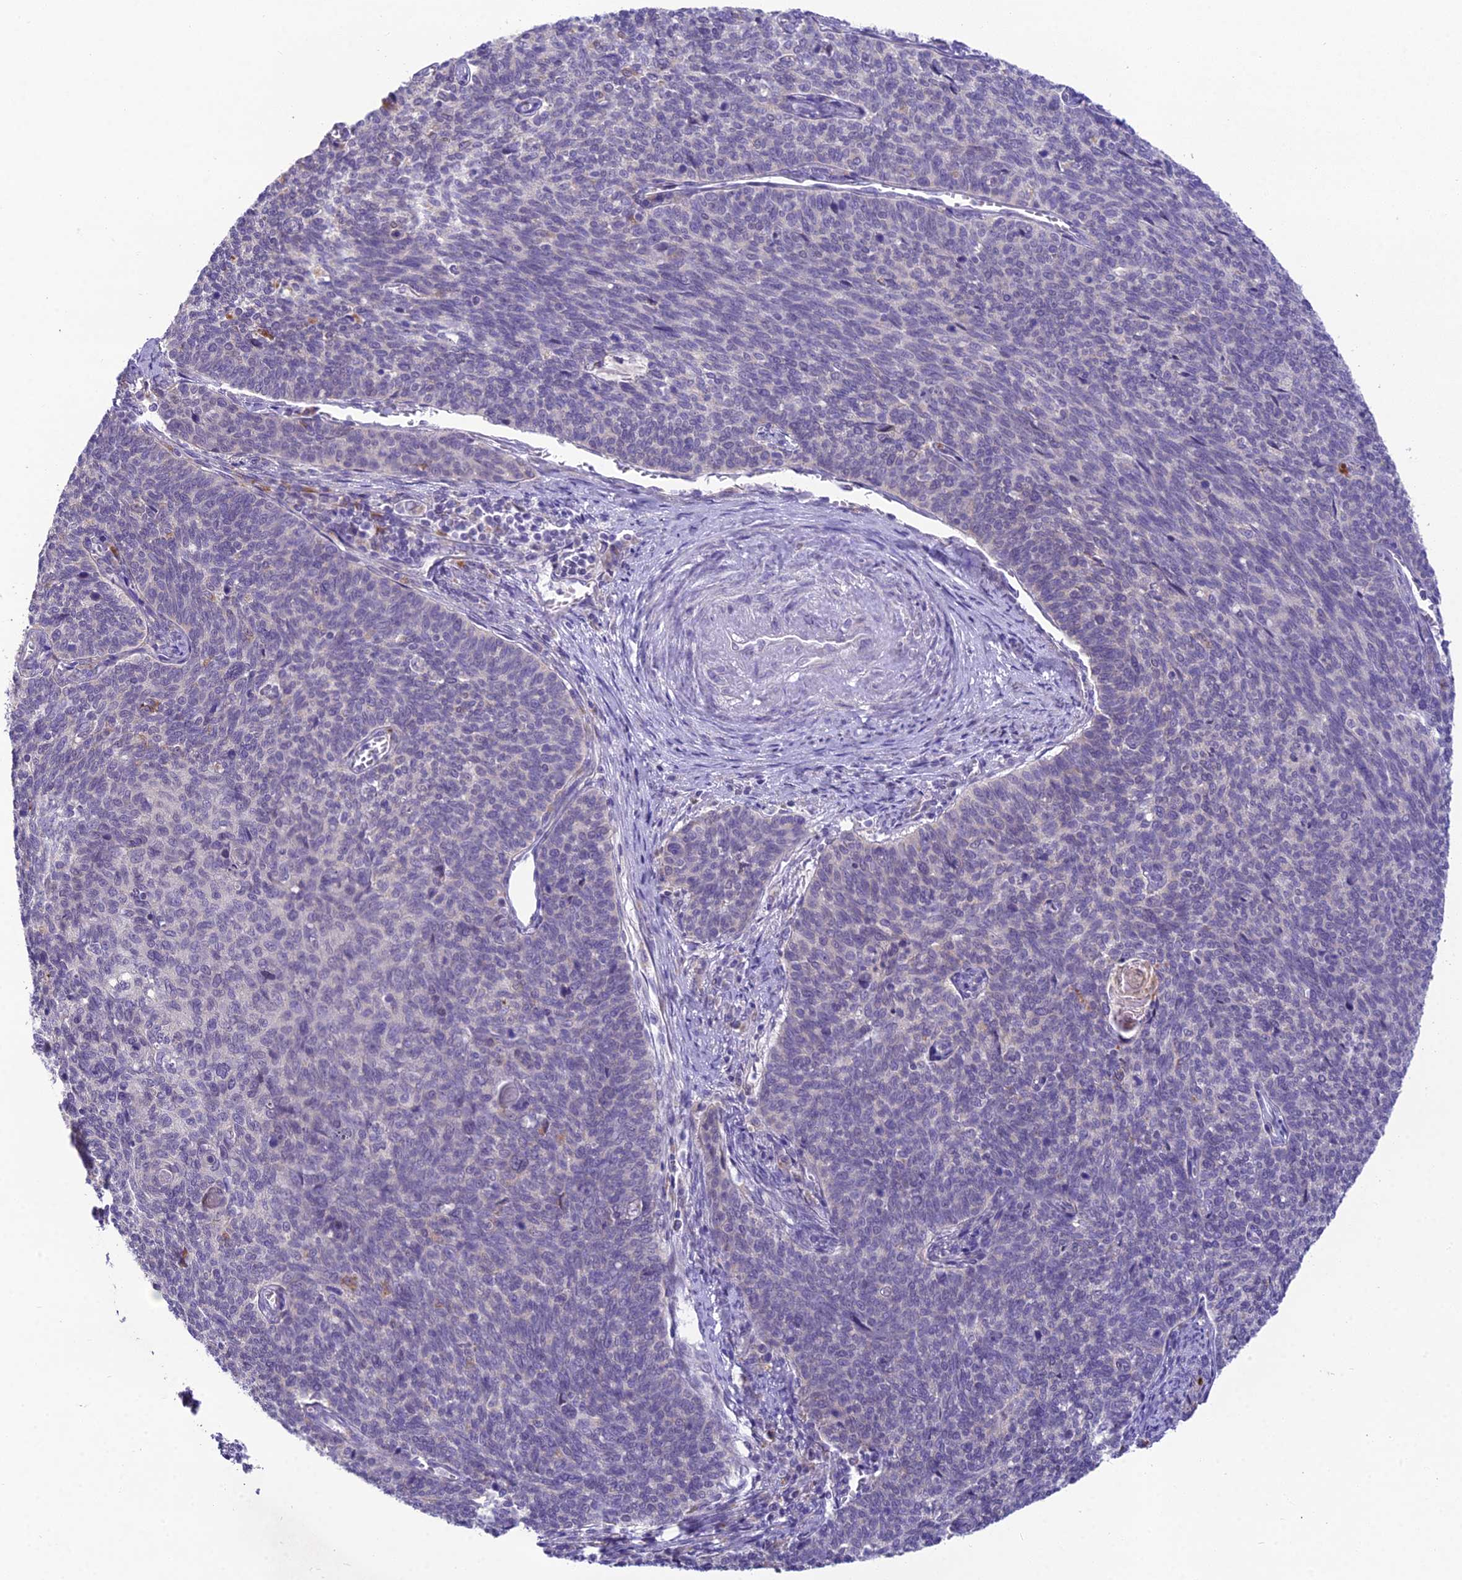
{"staining": {"intensity": "negative", "quantity": "none", "location": "none"}, "tissue": "cervical cancer", "cell_type": "Tumor cells", "image_type": "cancer", "snomed": [{"axis": "morphology", "description": "Squamous cell carcinoma, NOS"}, {"axis": "topography", "description": "Cervix"}], "caption": "Immunohistochemistry photomicrograph of neoplastic tissue: squamous cell carcinoma (cervical) stained with DAB (3,3'-diaminobenzidine) demonstrates no significant protein positivity in tumor cells. (Immunohistochemistry (ihc), brightfield microscopy, high magnification).", "gene": "MIIP", "patient": {"sex": "female", "age": 39}}